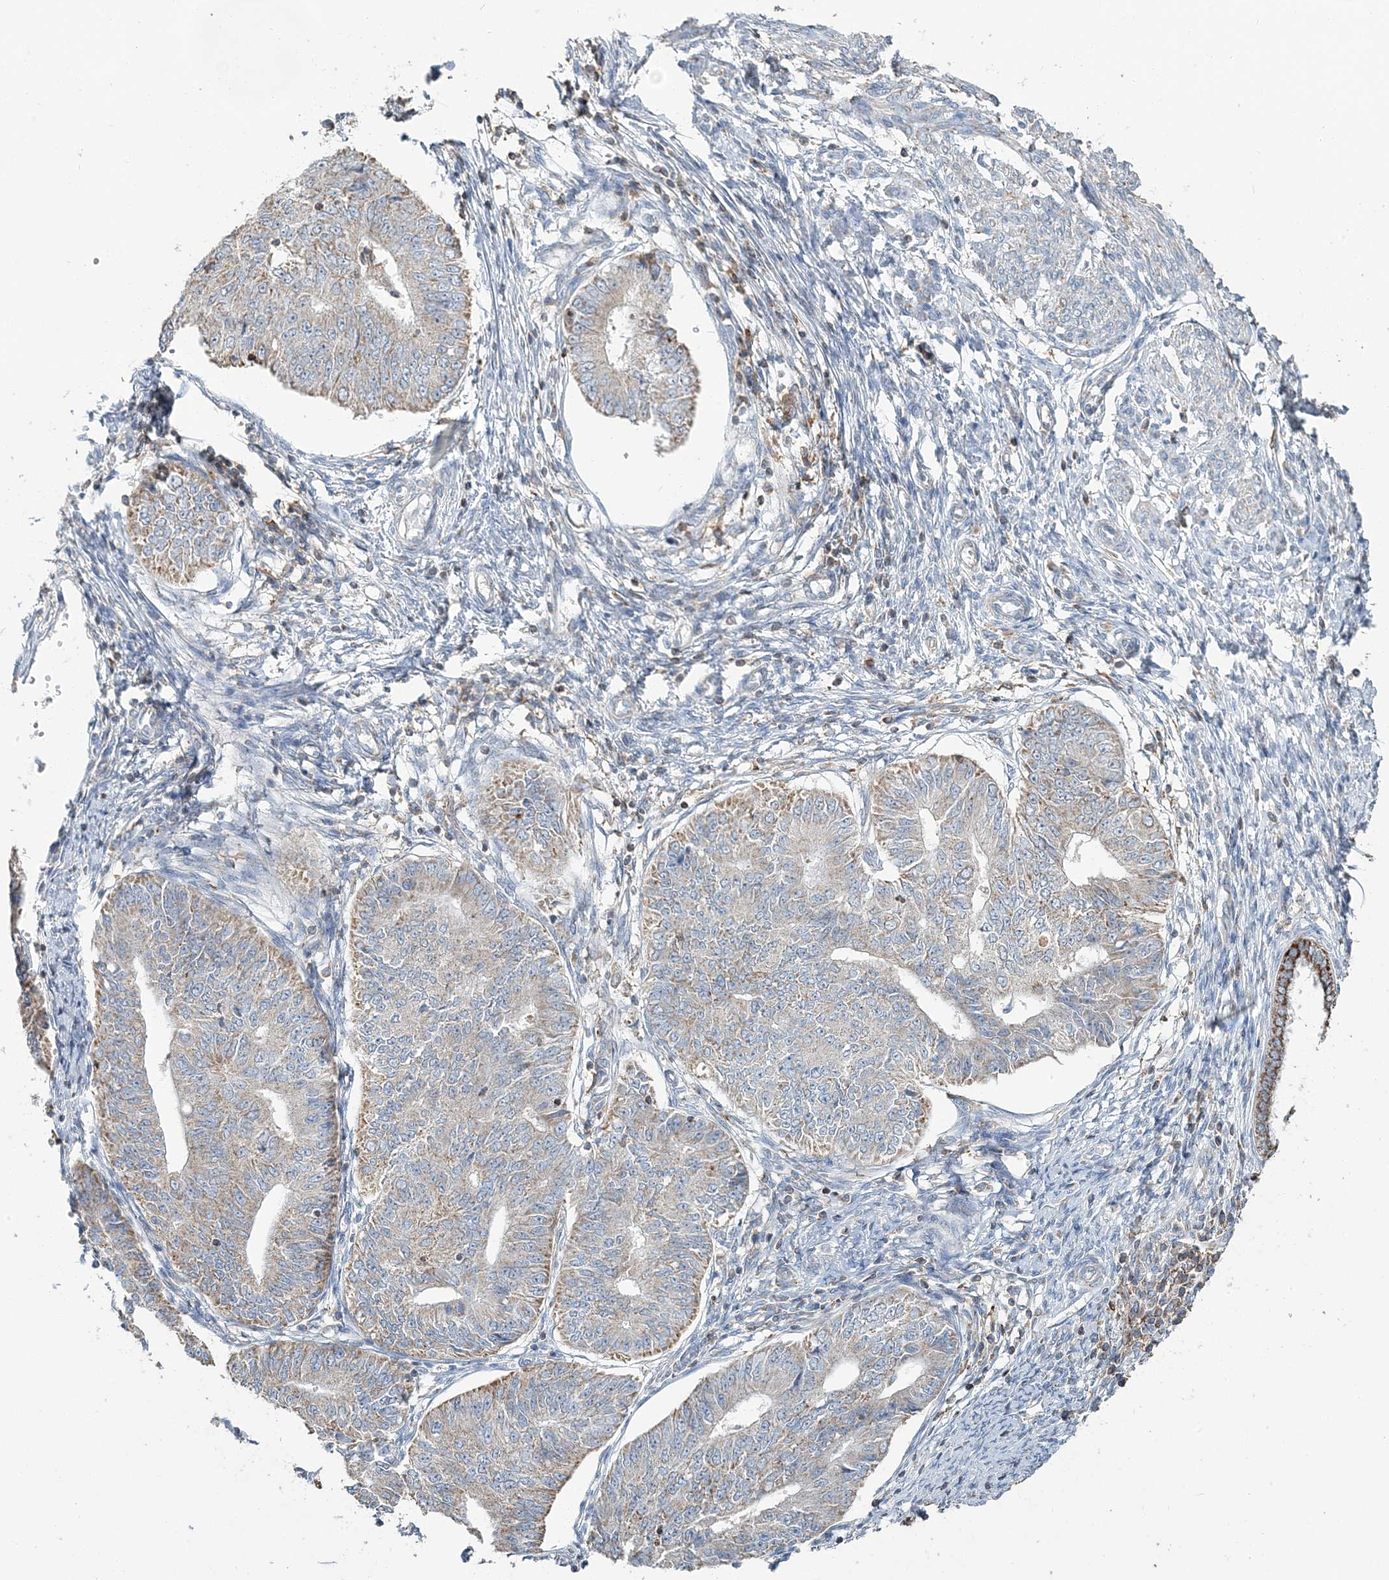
{"staining": {"intensity": "weak", "quantity": "25%-75%", "location": "cytoplasmic/membranous"}, "tissue": "endometrial cancer", "cell_type": "Tumor cells", "image_type": "cancer", "snomed": [{"axis": "morphology", "description": "Adenocarcinoma, NOS"}, {"axis": "topography", "description": "Endometrium"}], "caption": "Endometrial cancer (adenocarcinoma) tissue displays weak cytoplasmic/membranous staining in about 25%-75% of tumor cells, visualized by immunohistochemistry.", "gene": "TMLHE", "patient": {"sex": "female", "age": 32}}